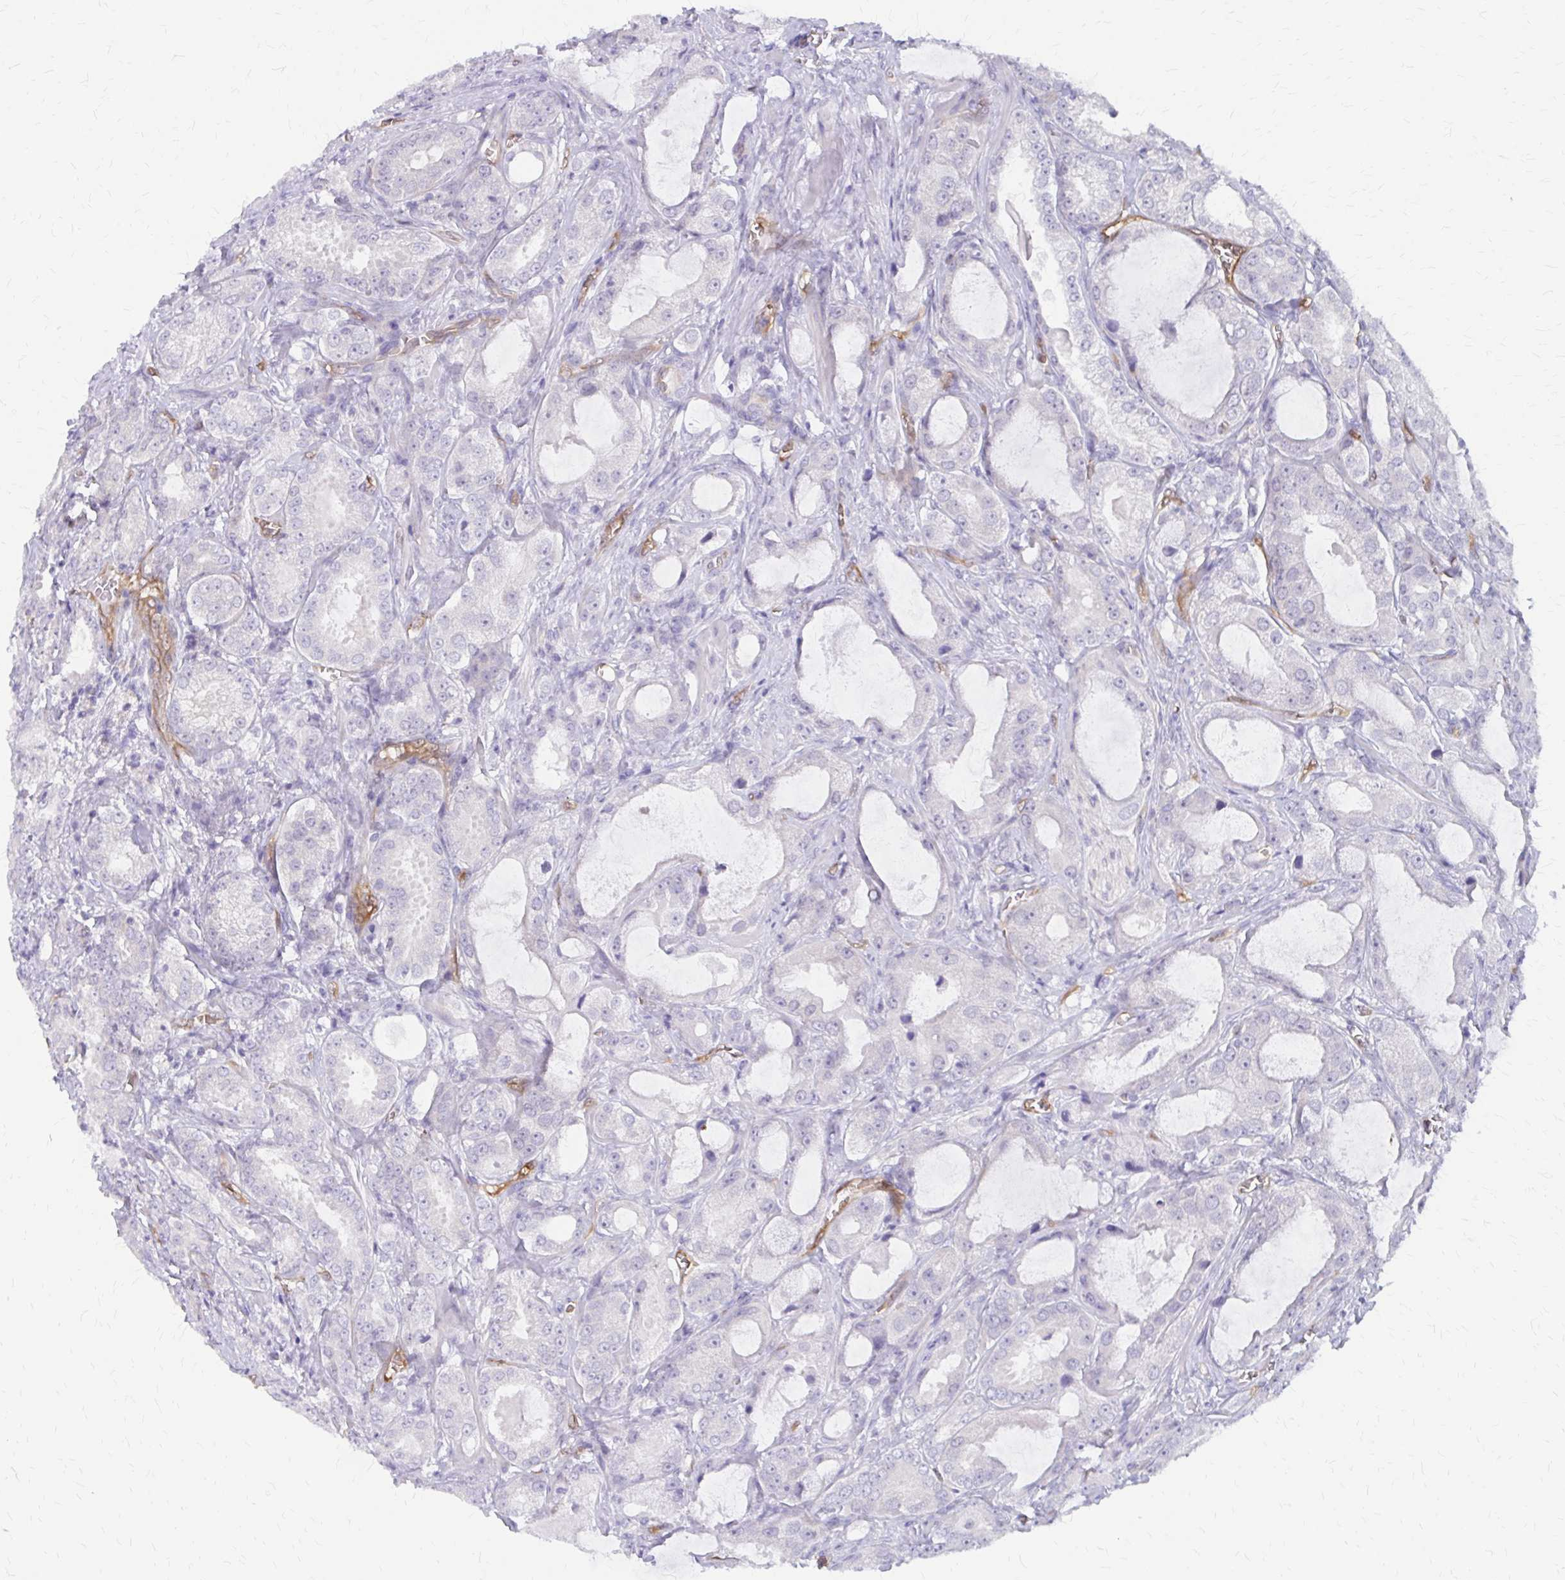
{"staining": {"intensity": "negative", "quantity": "none", "location": "none"}, "tissue": "prostate cancer", "cell_type": "Tumor cells", "image_type": "cancer", "snomed": [{"axis": "morphology", "description": "Adenocarcinoma, High grade"}, {"axis": "topography", "description": "Prostate"}], "caption": "High power microscopy histopathology image of an immunohistochemistry micrograph of prostate high-grade adenocarcinoma, revealing no significant expression in tumor cells. (DAB (3,3'-diaminobenzidine) immunohistochemistry with hematoxylin counter stain).", "gene": "CLIC2", "patient": {"sex": "male", "age": 64}}